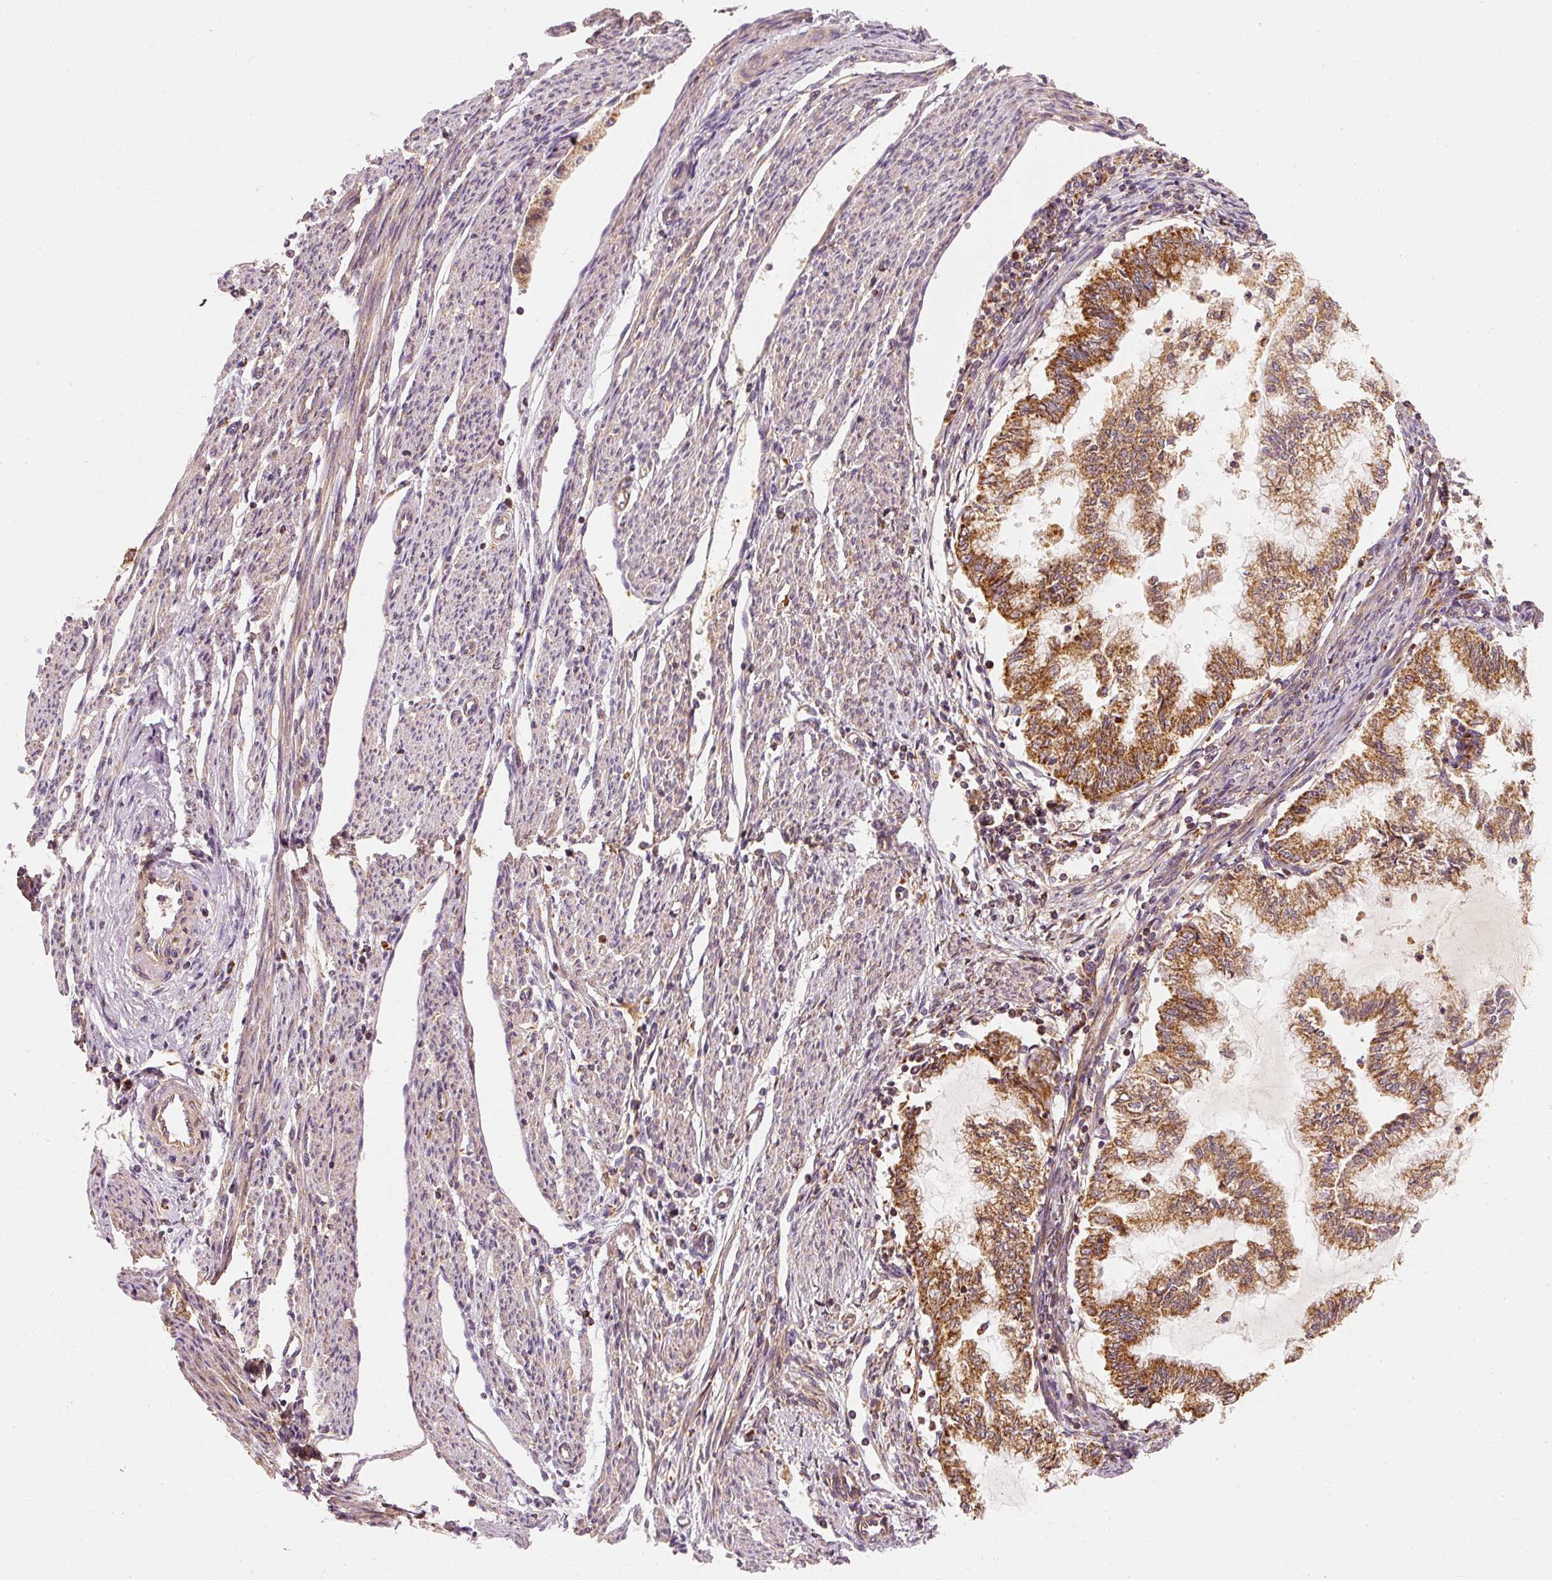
{"staining": {"intensity": "strong", "quantity": ">75%", "location": "cytoplasmic/membranous"}, "tissue": "endometrial cancer", "cell_type": "Tumor cells", "image_type": "cancer", "snomed": [{"axis": "morphology", "description": "Adenocarcinoma, NOS"}, {"axis": "topography", "description": "Endometrium"}], "caption": "There is high levels of strong cytoplasmic/membranous positivity in tumor cells of endometrial cancer, as demonstrated by immunohistochemical staining (brown color).", "gene": "TOMM40", "patient": {"sex": "female", "age": 79}}